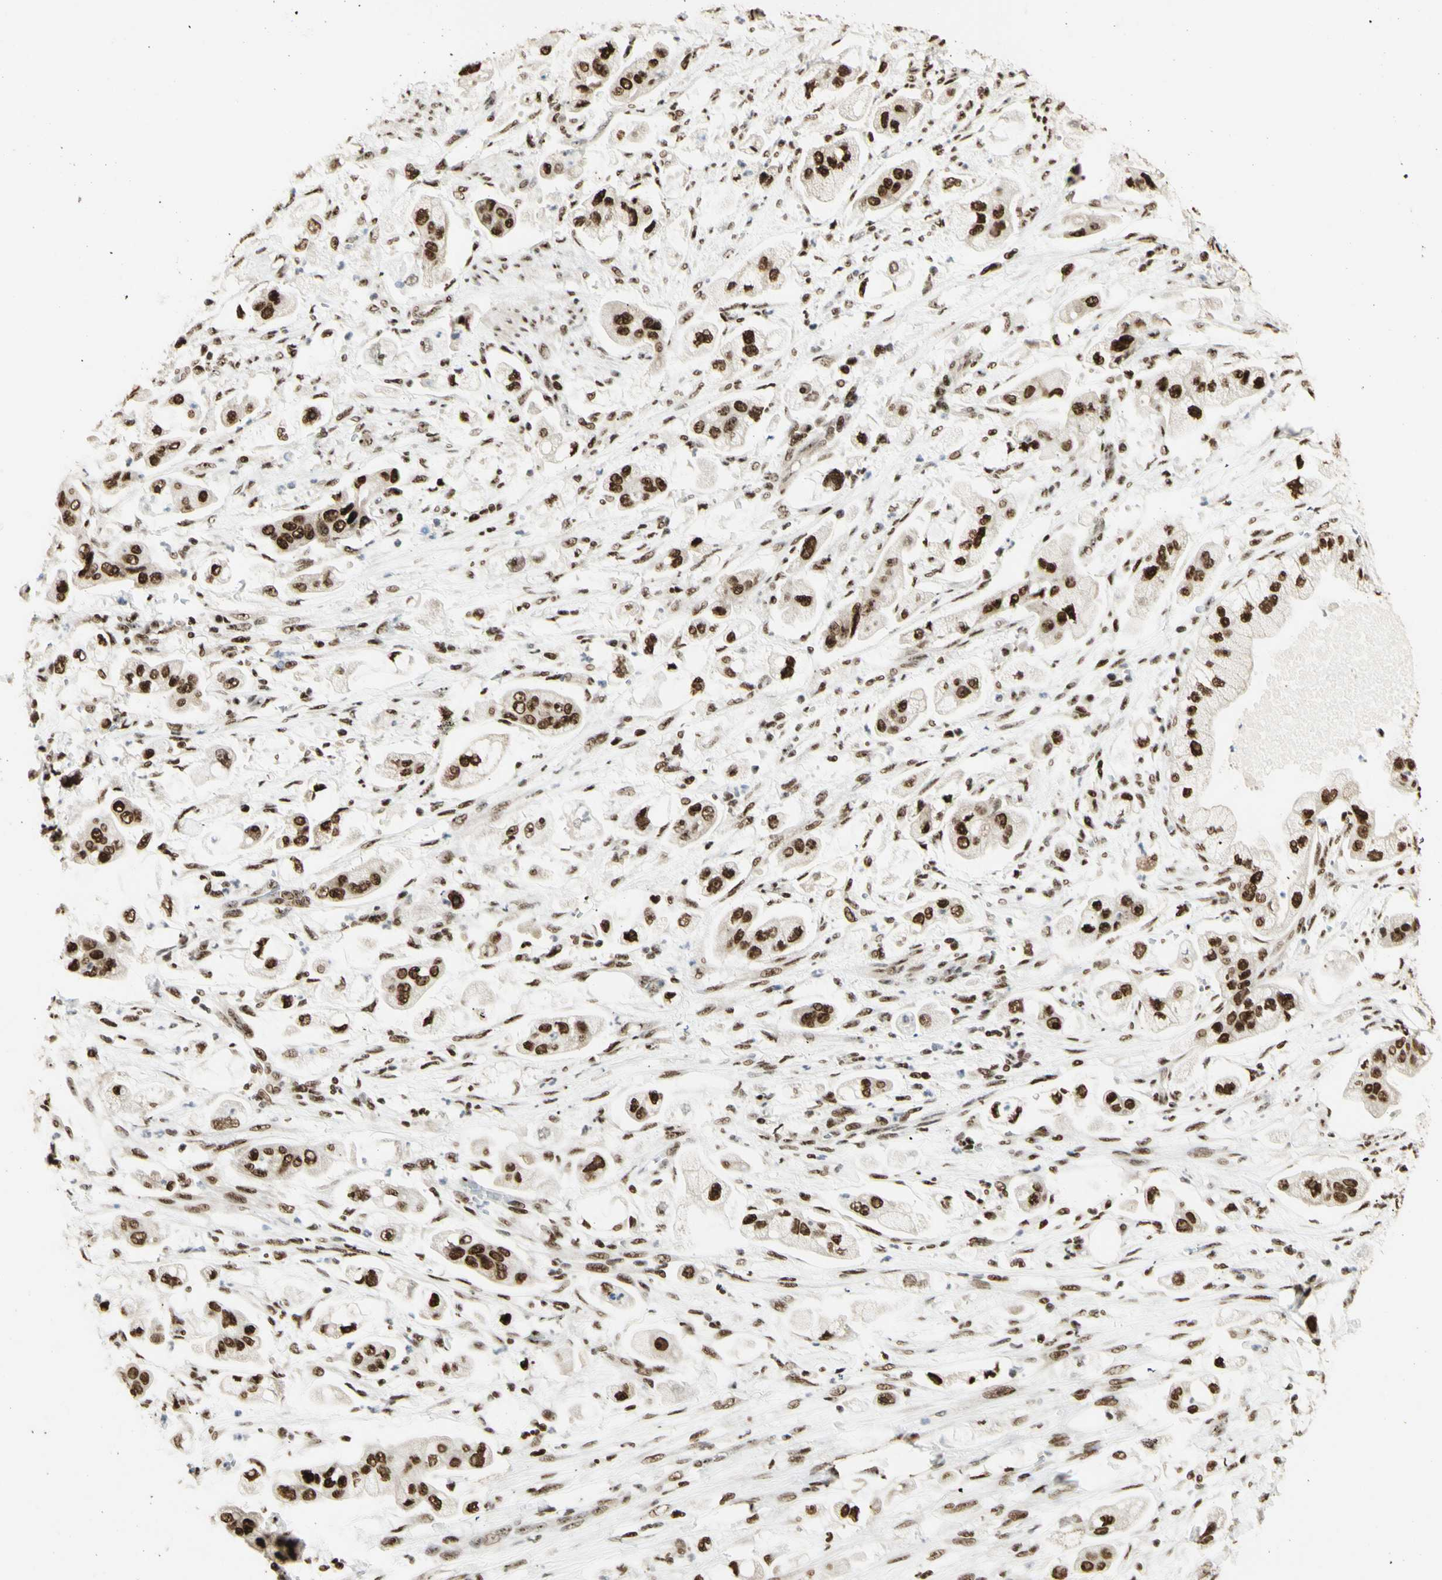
{"staining": {"intensity": "strong", "quantity": ">75%", "location": "nuclear"}, "tissue": "stomach cancer", "cell_type": "Tumor cells", "image_type": "cancer", "snomed": [{"axis": "morphology", "description": "Adenocarcinoma, NOS"}, {"axis": "topography", "description": "Stomach"}], "caption": "A brown stain shows strong nuclear staining of a protein in adenocarcinoma (stomach) tumor cells.", "gene": "DHX9", "patient": {"sex": "male", "age": 62}}